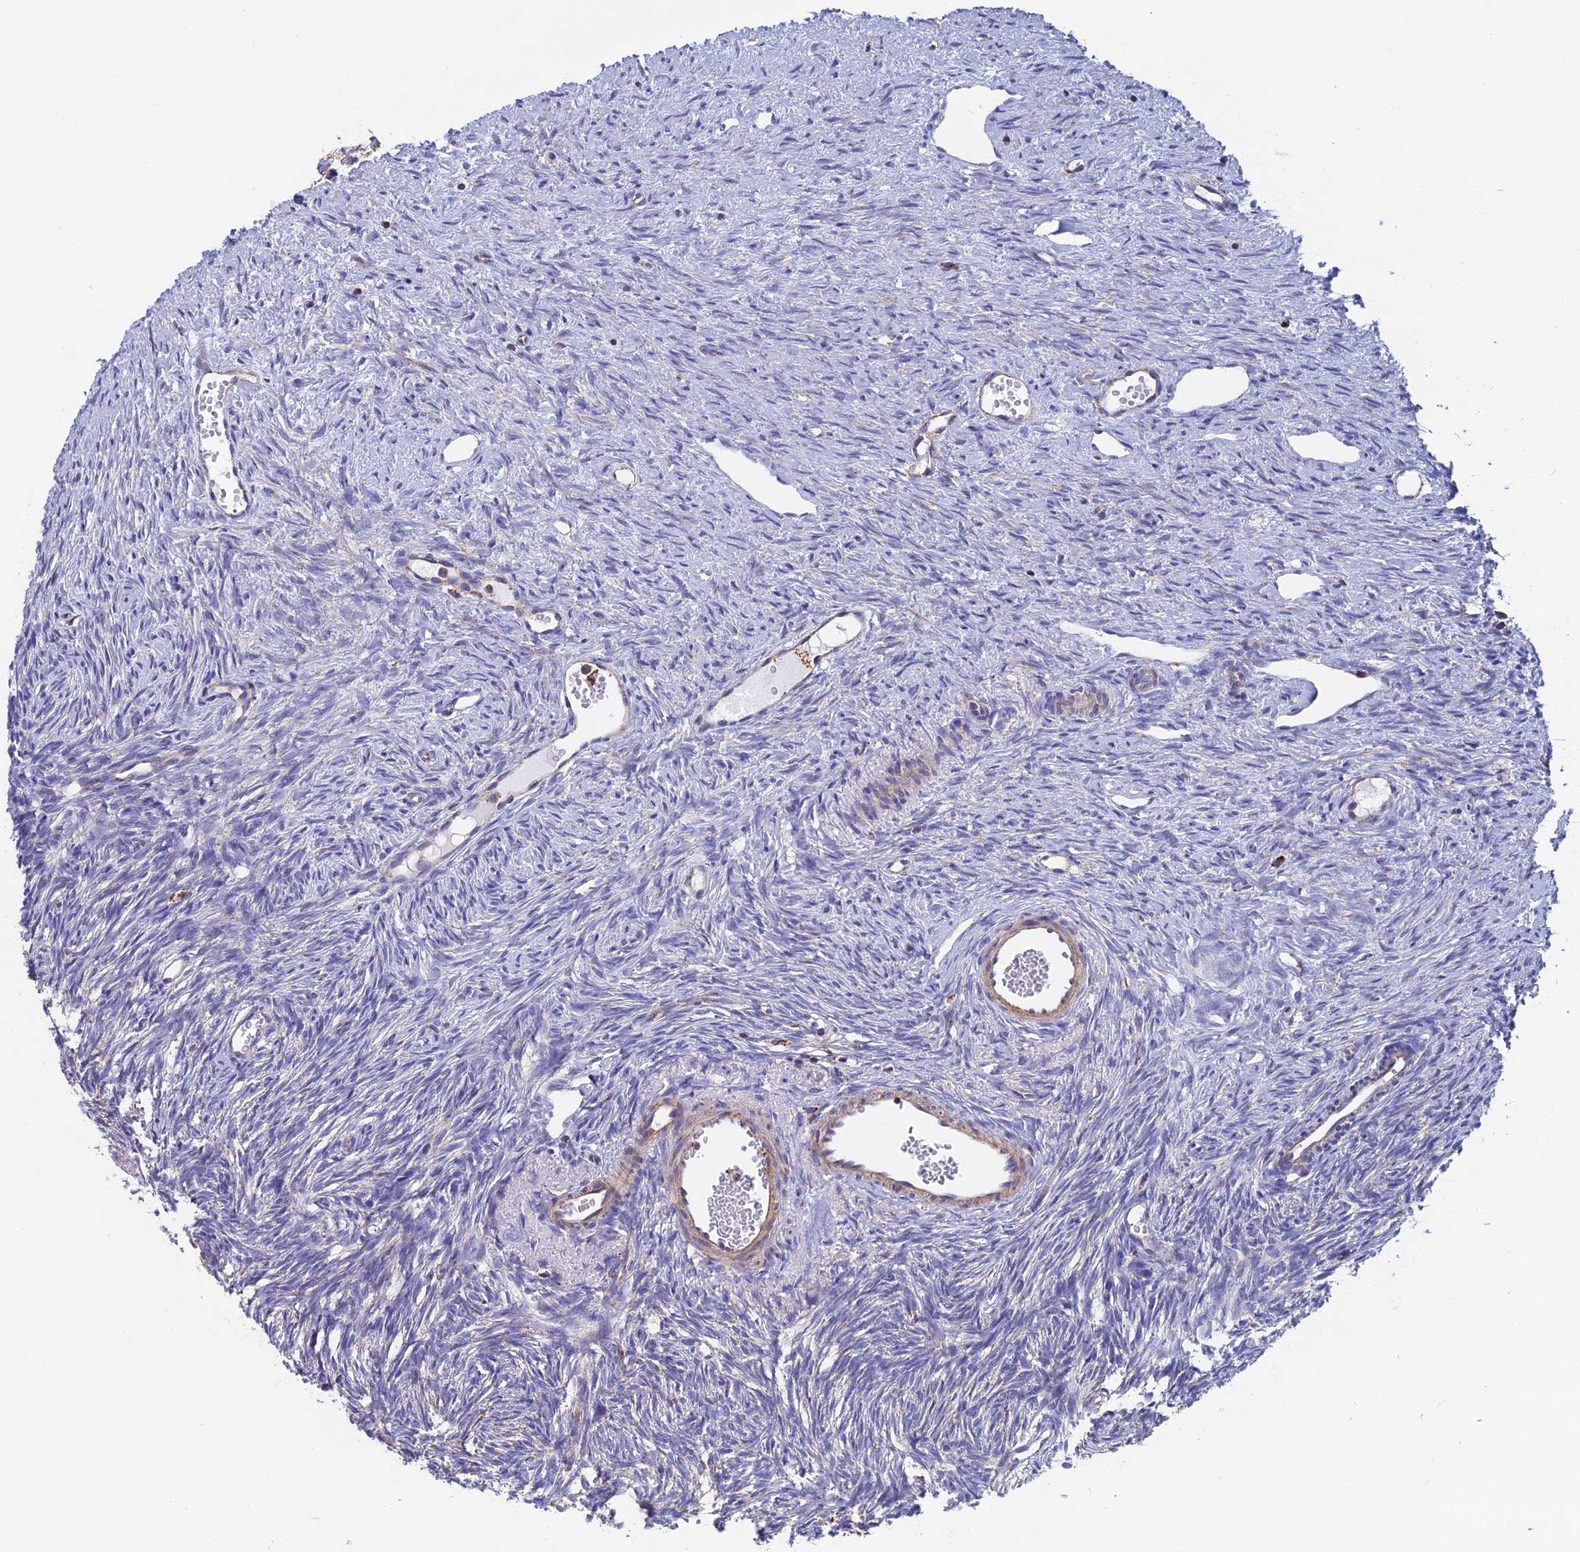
{"staining": {"intensity": "weak", "quantity": ">75%", "location": "cytoplasmic/membranous"}, "tissue": "ovary", "cell_type": "Follicle cells", "image_type": "normal", "snomed": [{"axis": "morphology", "description": "Normal tissue, NOS"}, {"axis": "topography", "description": "Ovary"}], "caption": "This micrograph shows immunohistochemistry (IHC) staining of benign ovary, with low weak cytoplasmic/membranous staining in approximately >75% of follicle cells.", "gene": "HSD17B8", "patient": {"sex": "female", "age": 51}}